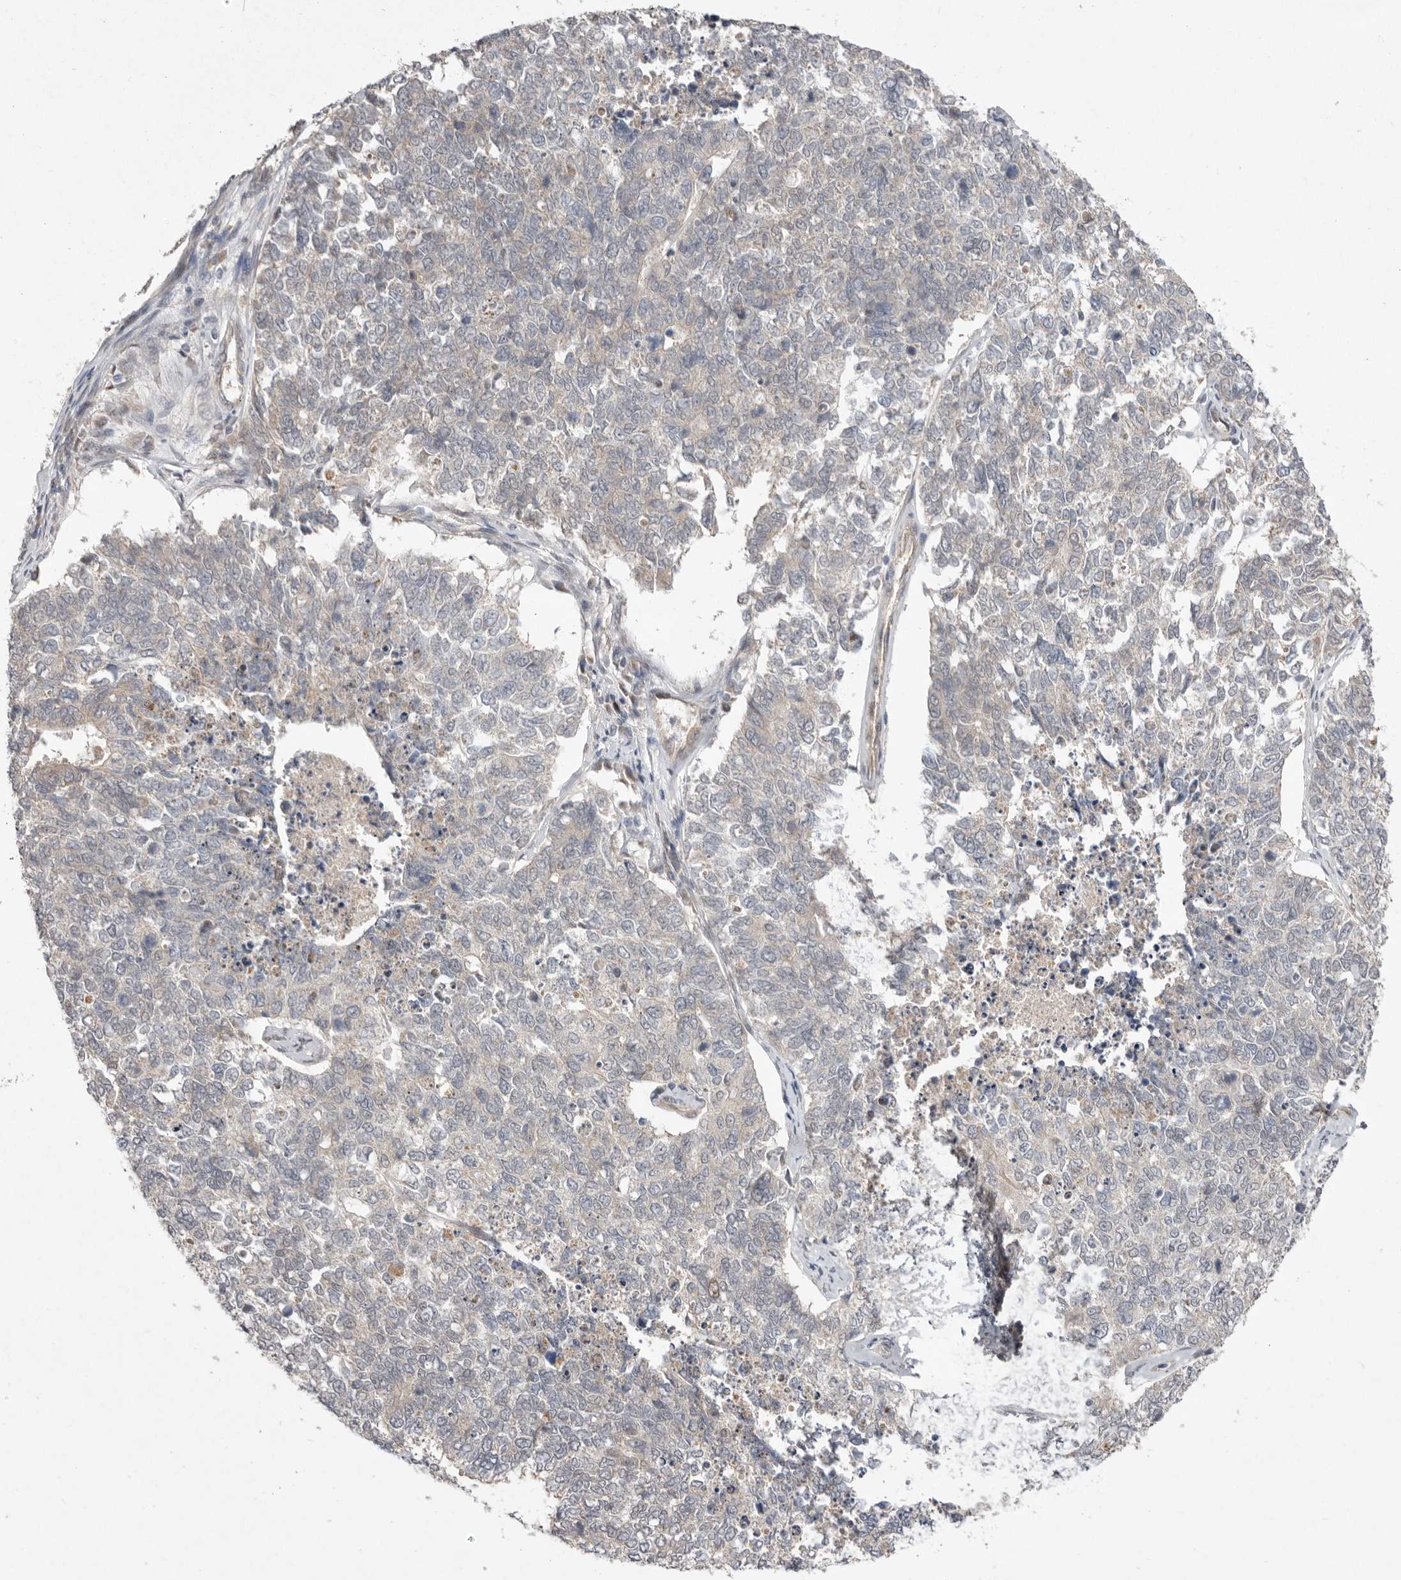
{"staining": {"intensity": "negative", "quantity": "none", "location": "none"}, "tissue": "cervical cancer", "cell_type": "Tumor cells", "image_type": "cancer", "snomed": [{"axis": "morphology", "description": "Squamous cell carcinoma, NOS"}, {"axis": "topography", "description": "Cervix"}], "caption": "DAB (3,3'-diaminobenzidine) immunohistochemical staining of cervical cancer (squamous cell carcinoma) shows no significant staining in tumor cells.", "gene": "NSUN4", "patient": {"sex": "female", "age": 63}}